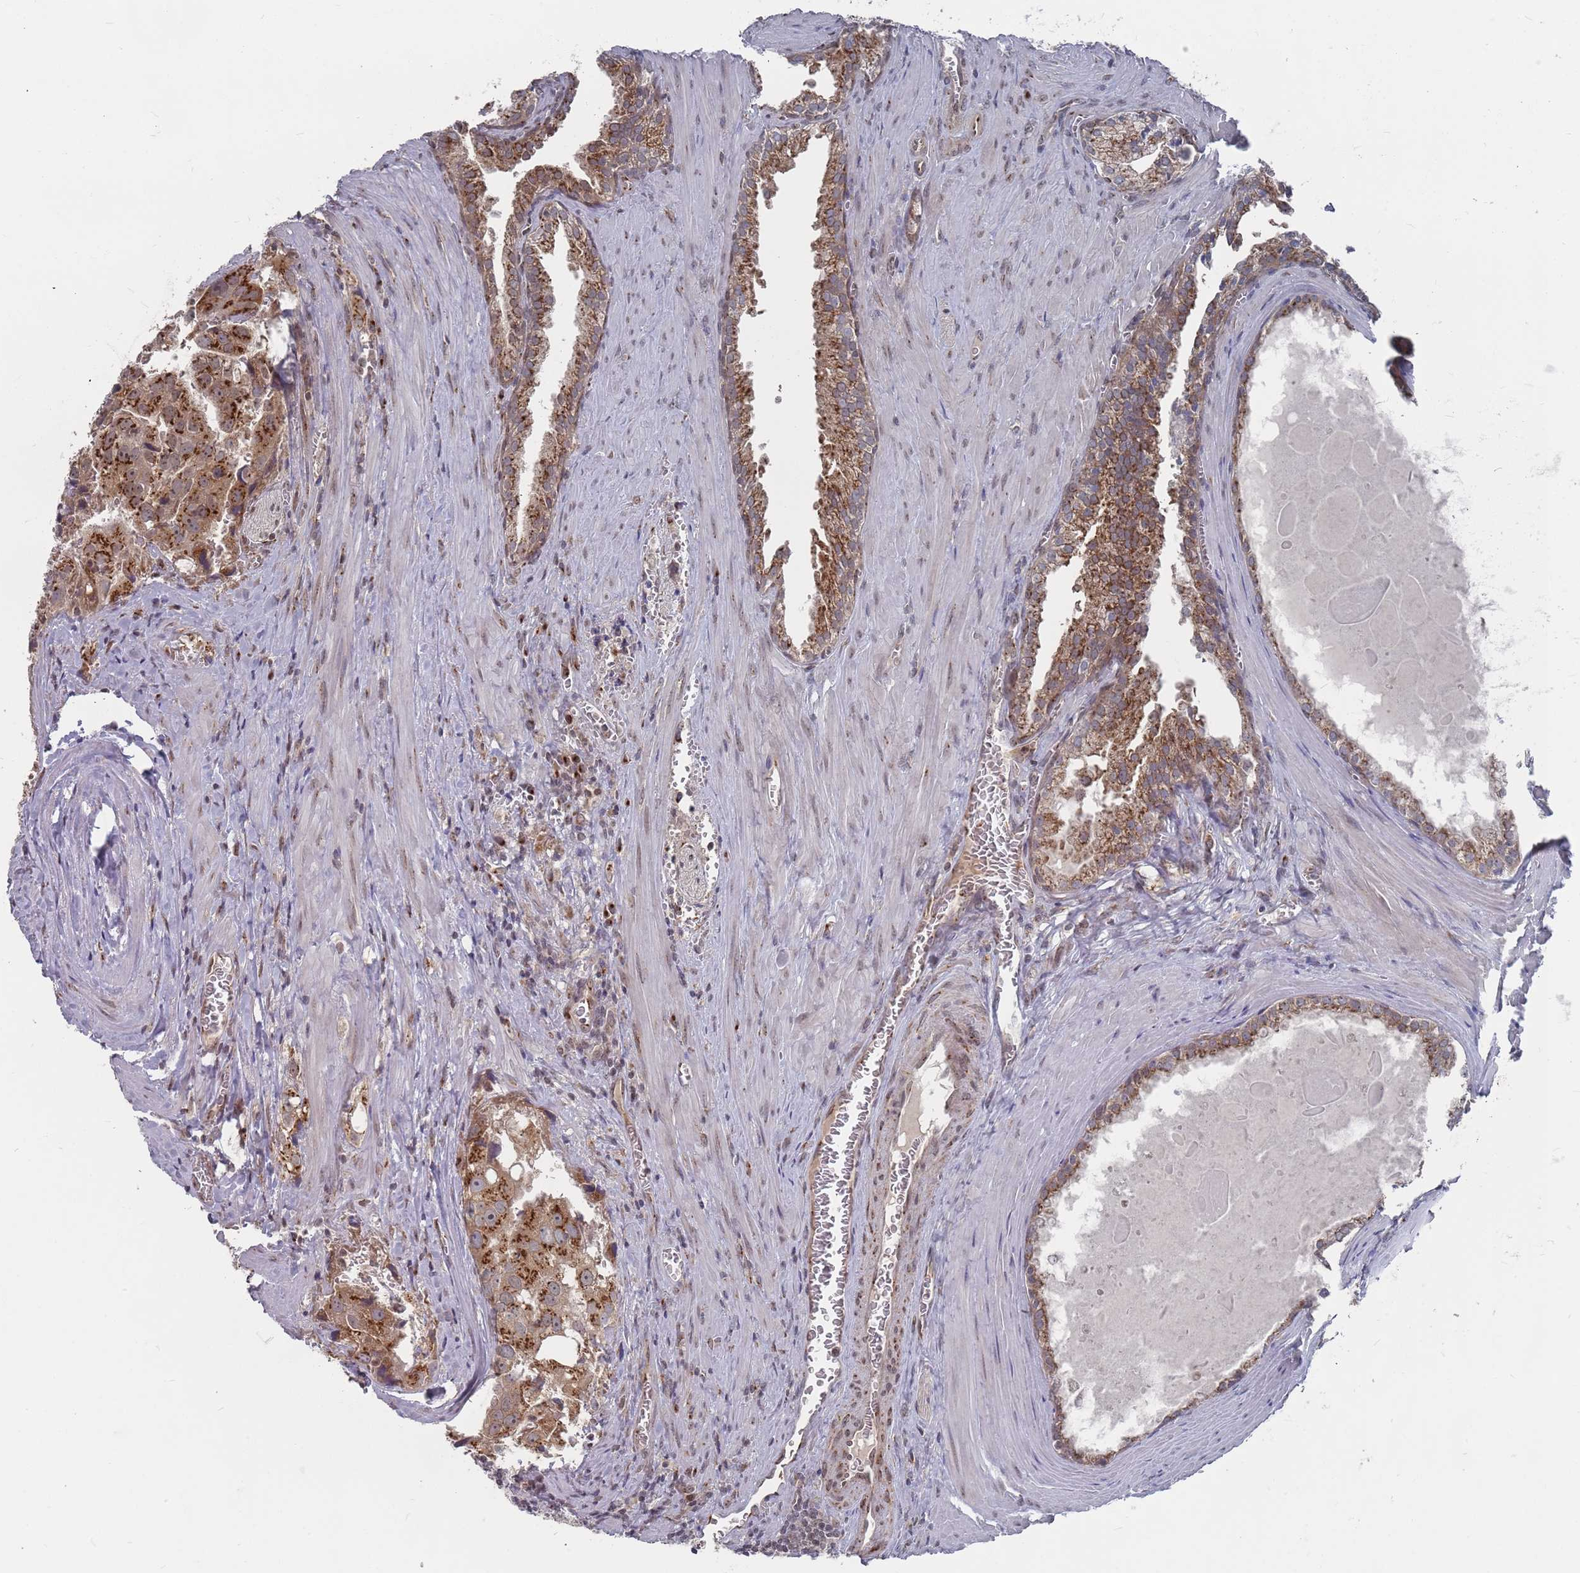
{"staining": {"intensity": "moderate", "quantity": ">75%", "location": "cytoplasmic/membranous"}, "tissue": "prostate cancer", "cell_type": "Tumor cells", "image_type": "cancer", "snomed": [{"axis": "morphology", "description": "Adenocarcinoma, High grade"}, {"axis": "topography", "description": "Prostate"}], "caption": "Immunohistochemical staining of human prostate adenocarcinoma (high-grade) exhibits medium levels of moderate cytoplasmic/membranous staining in approximately >75% of tumor cells.", "gene": "FMO4", "patient": {"sex": "male", "age": 68}}